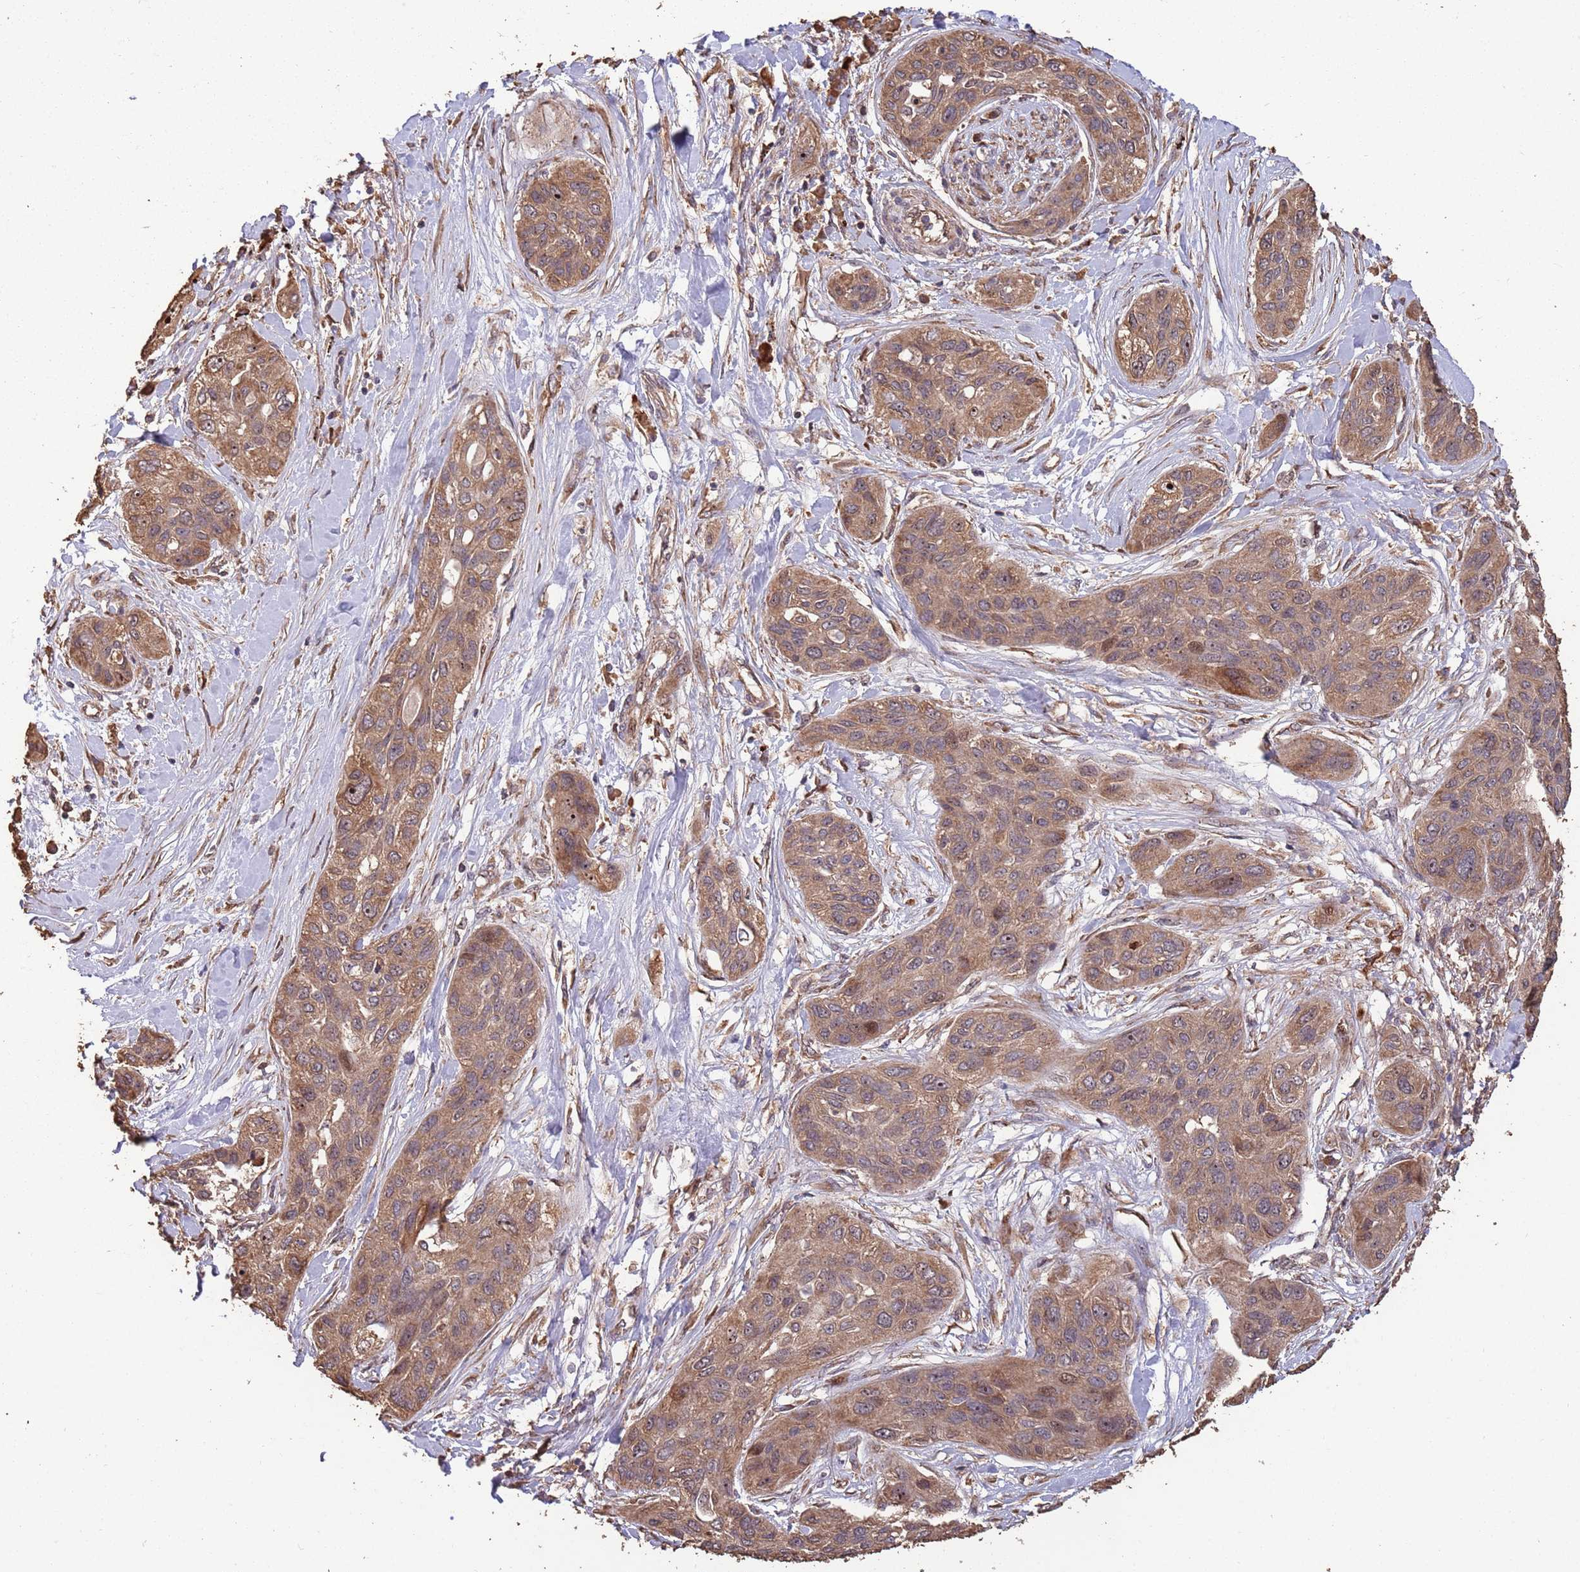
{"staining": {"intensity": "moderate", "quantity": ">75%", "location": "cytoplasmic/membranous"}, "tissue": "lung cancer", "cell_type": "Tumor cells", "image_type": "cancer", "snomed": [{"axis": "morphology", "description": "Squamous cell carcinoma, NOS"}, {"axis": "topography", "description": "Lung"}], "caption": "This histopathology image demonstrates IHC staining of human lung cancer (squamous cell carcinoma), with medium moderate cytoplasmic/membranous expression in about >75% of tumor cells.", "gene": "ZNF428", "patient": {"sex": "female", "age": 70}}